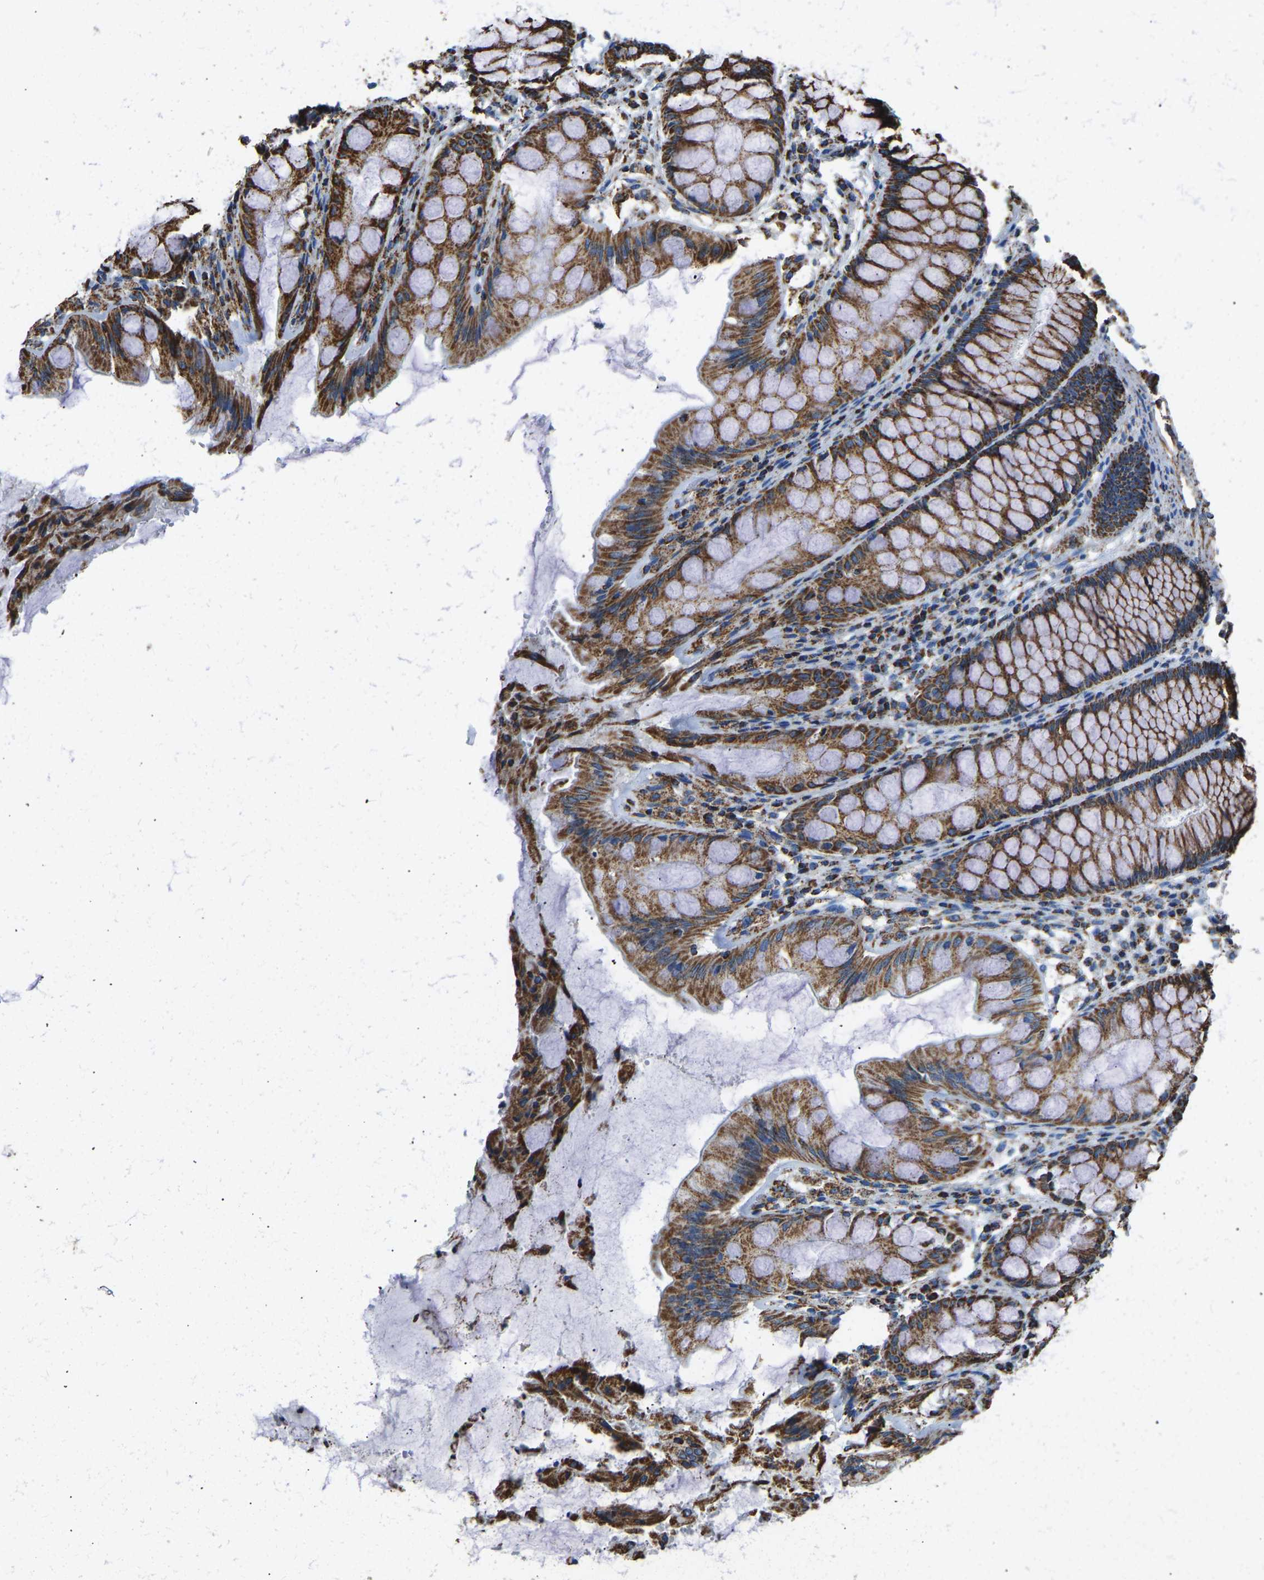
{"staining": {"intensity": "moderate", "quantity": ">75%", "location": "cytoplasmic/membranous"}, "tissue": "colon", "cell_type": "Endothelial cells", "image_type": "normal", "snomed": [{"axis": "morphology", "description": "Normal tissue, NOS"}, {"axis": "topography", "description": "Colon"}], "caption": "Protein expression analysis of benign colon displays moderate cytoplasmic/membranous staining in about >75% of endothelial cells.", "gene": "IRX6", "patient": {"sex": "male", "age": 47}}